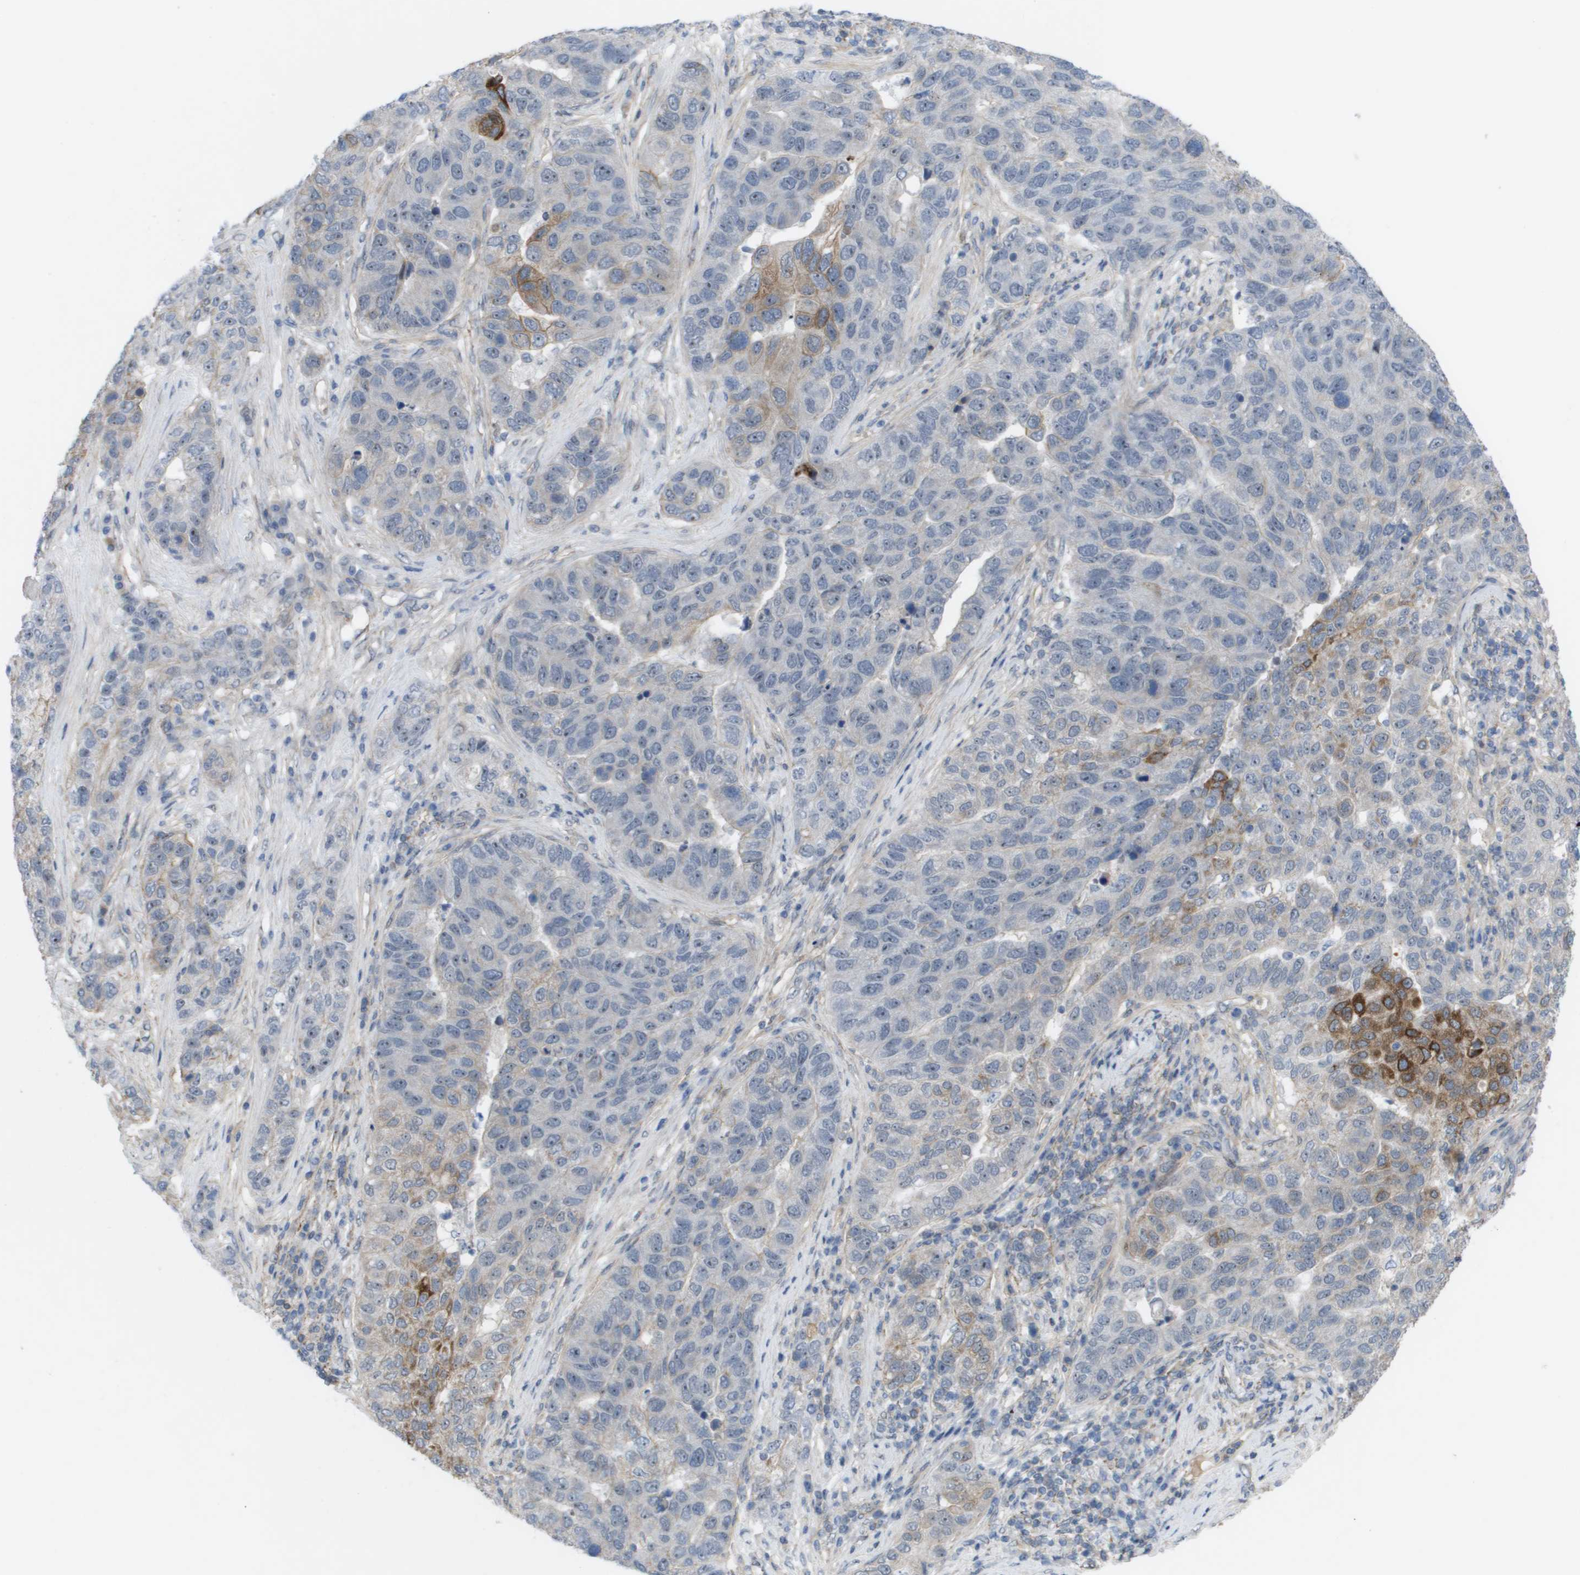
{"staining": {"intensity": "moderate", "quantity": "<25%", "location": "cytoplasmic/membranous"}, "tissue": "pancreatic cancer", "cell_type": "Tumor cells", "image_type": "cancer", "snomed": [{"axis": "morphology", "description": "Adenocarcinoma, NOS"}, {"axis": "topography", "description": "Pancreas"}], "caption": "A brown stain shows moderate cytoplasmic/membranous positivity of a protein in pancreatic cancer tumor cells. (Stains: DAB in brown, nuclei in blue, Microscopy: brightfield microscopy at high magnification).", "gene": "MTARC2", "patient": {"sex": "female", "age": 61}}